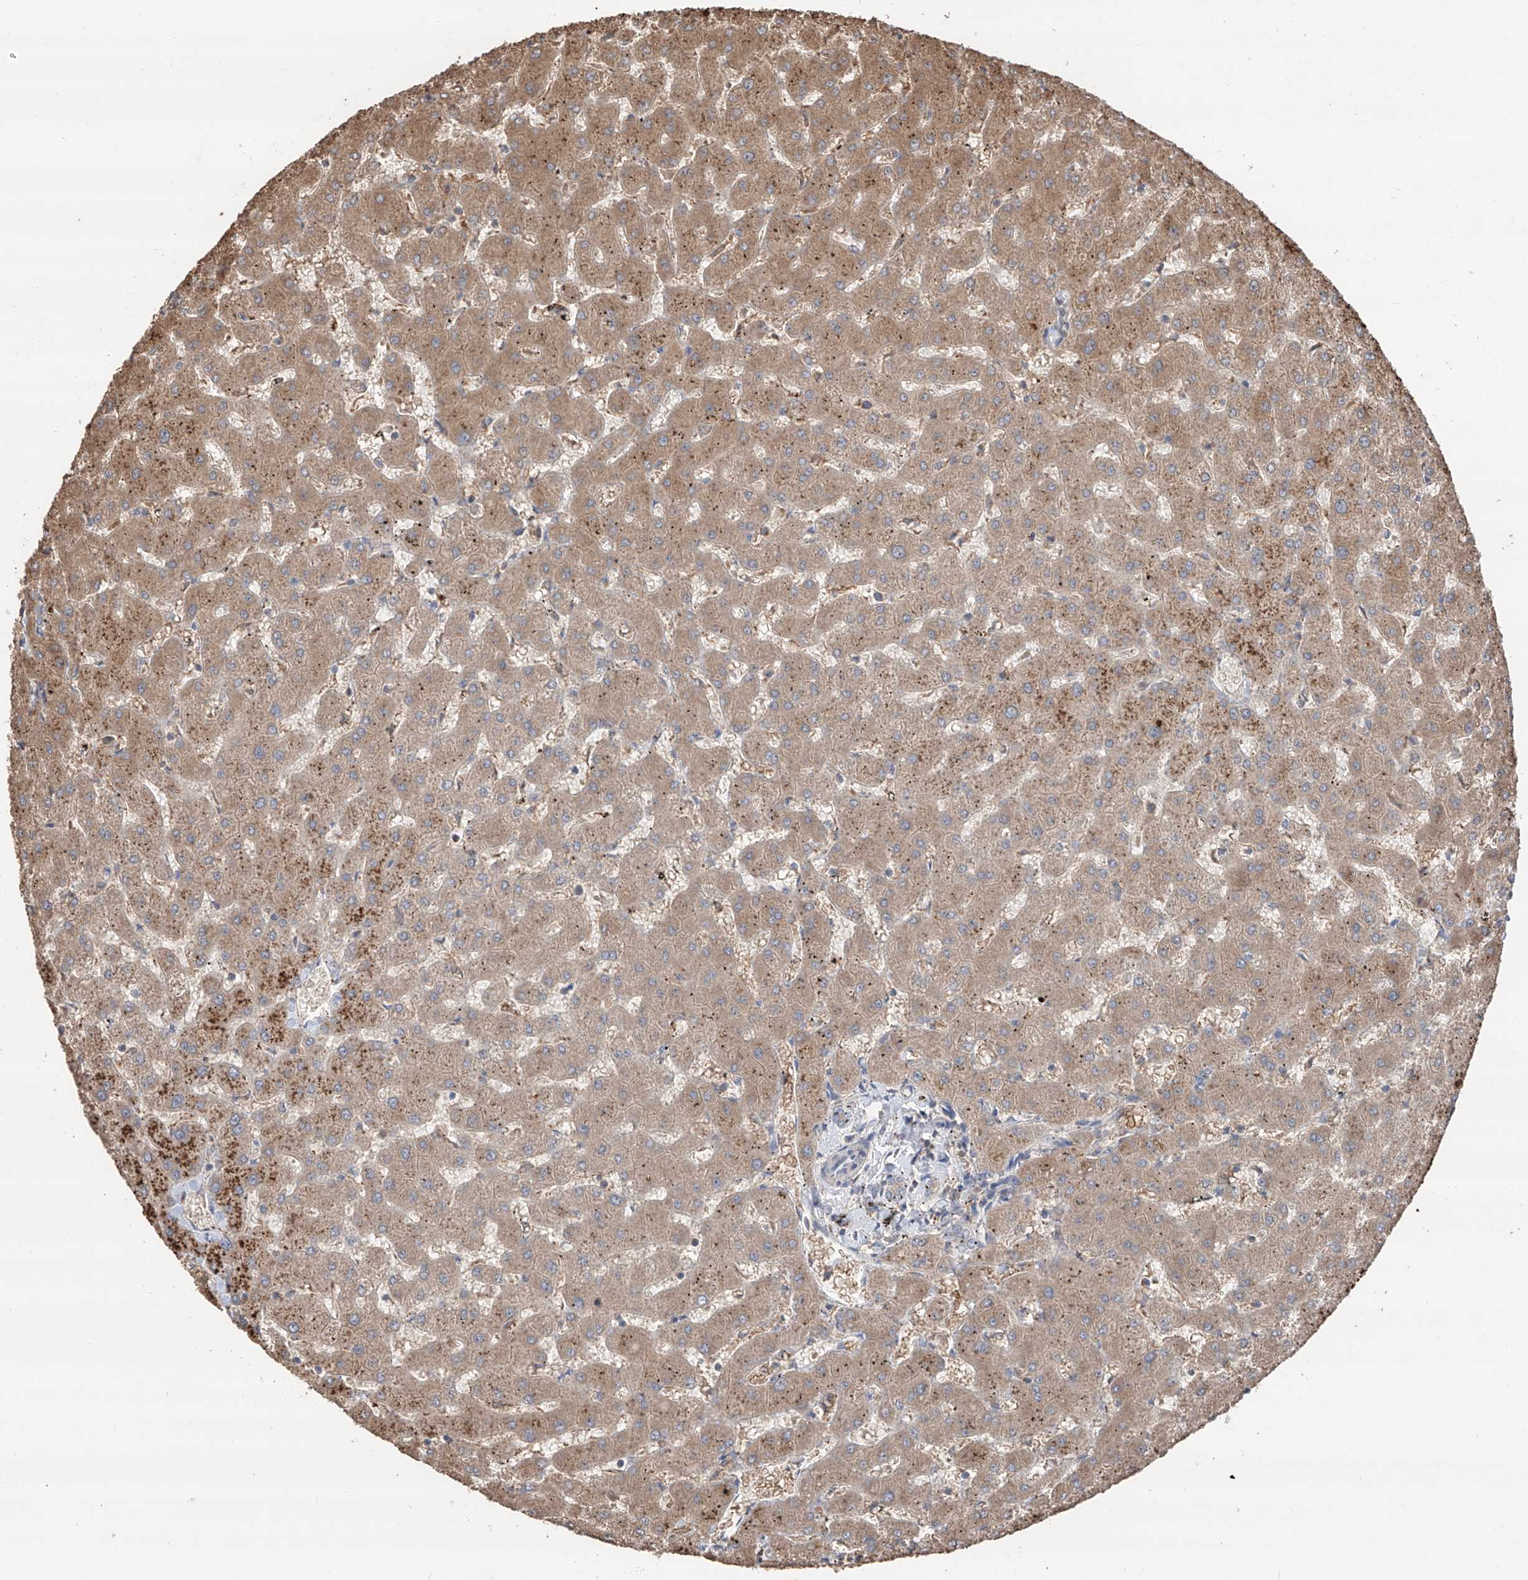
{"staining": {"intensity": "weak", "quantity": "25%-75%", "location": "cytoplasmic/membranous"}, "tissue": "liver", "cell_type": "Cholangiocytes", "image_type": "normal", "snomed": [{"axis": "morphology", "description": "Normal tissue, NOS"}, {"axis": "topography", "description": "Liver"}], "caption": "IHC (DAB (3,3'-diaminobenzidine)) staining of normal human liver demonstrates weak cytoplasmic/membranous protein staining in about 25%-75% of cholangiocytes.", "gene": "EDN1", "patient": {"sex": "female", "age": 63}}